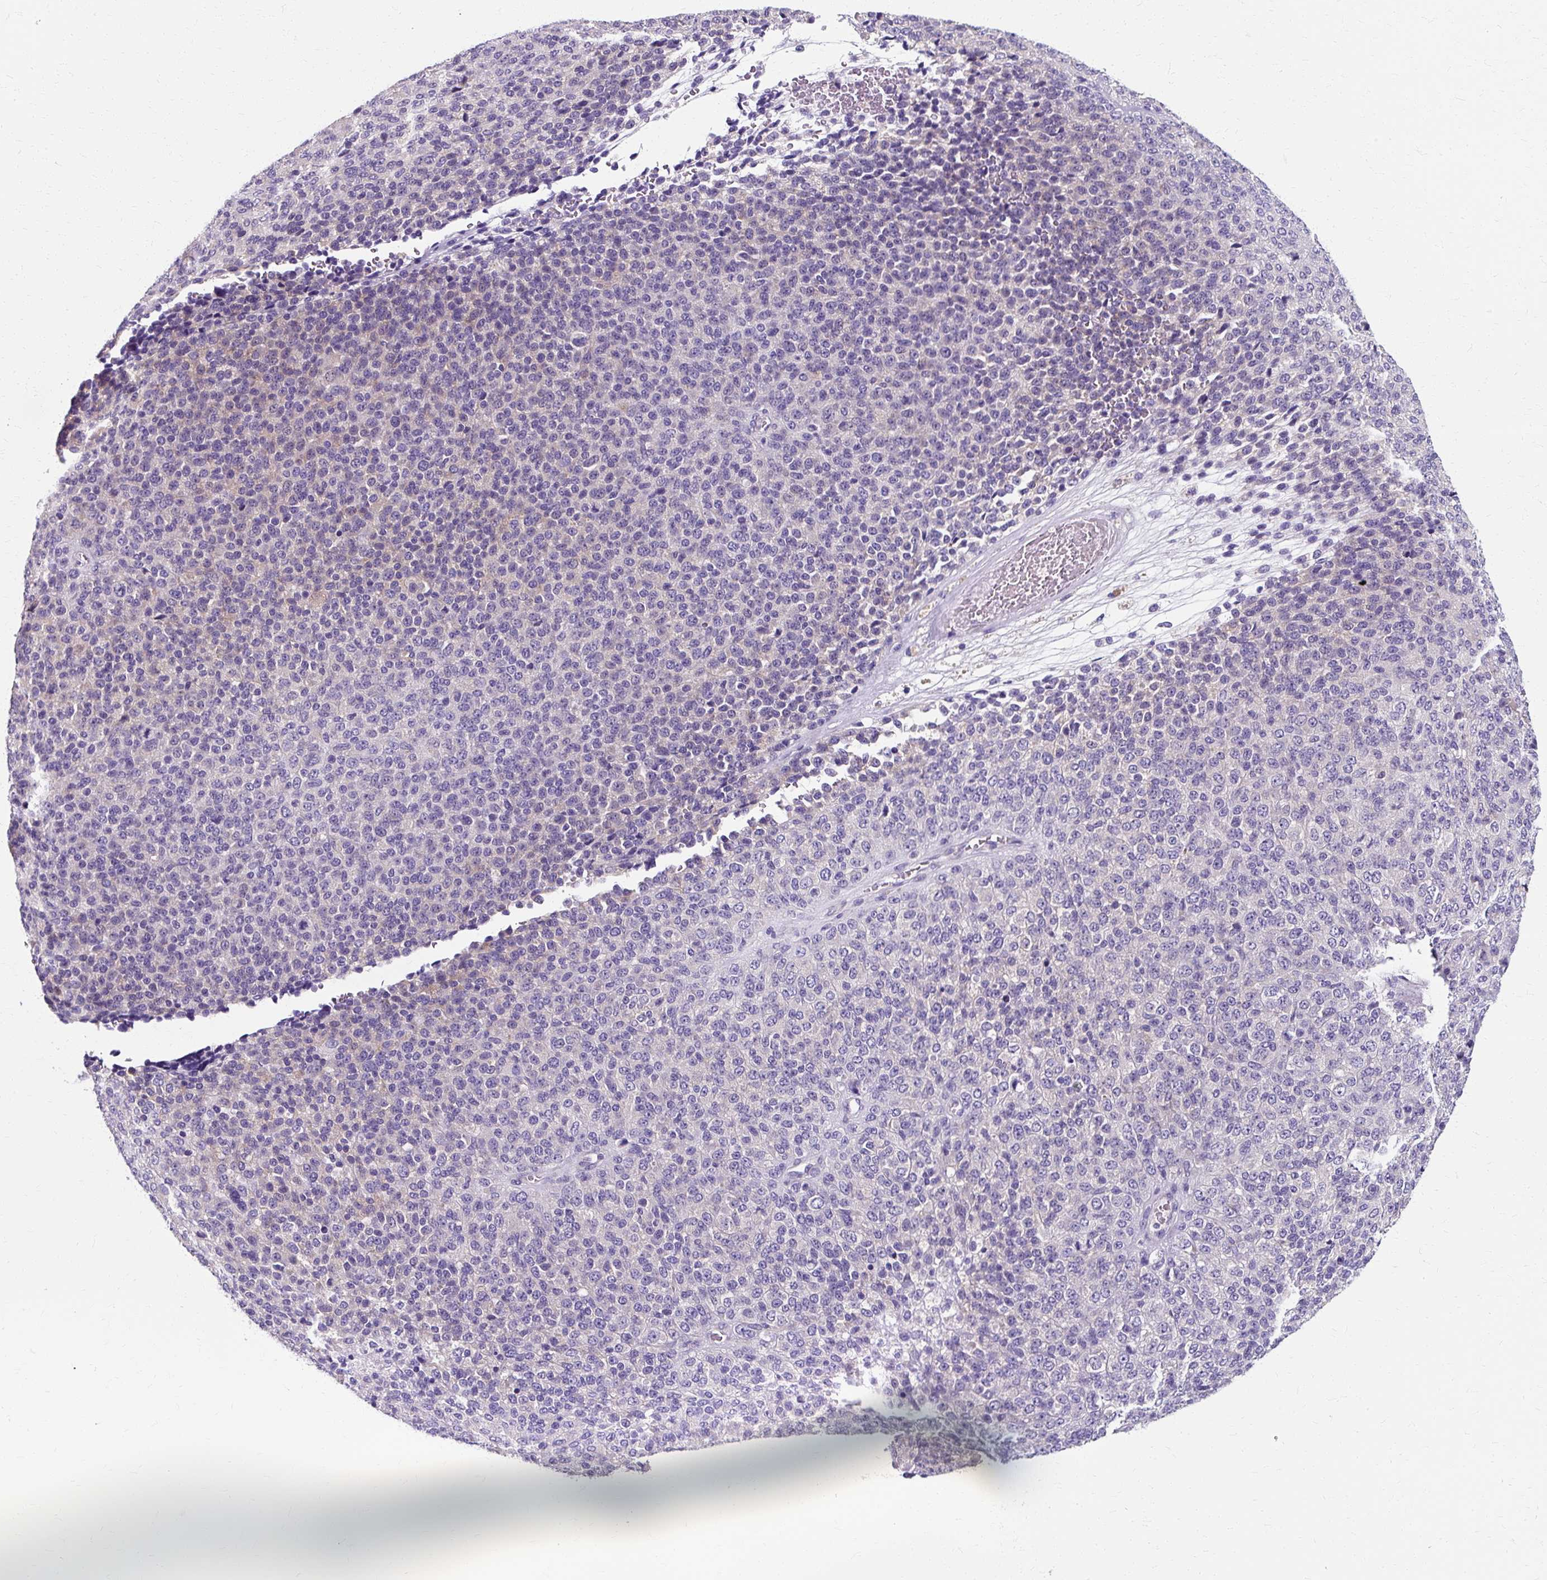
{"staining": {"intensity": "weak", "quantity": "<25%", "location": "cytoplasmic/membranous"}, "tissue": "melanoma", "cell_type": "Tumor cells", "image_type": "cancer", "snomed": [{"axis": "morphology", "description": "Malignant melanoma, Metastatic site"}, {"axis": "topography", "description": "Brain"}], "caption": "Protein analysis of malignant melanoma (metastatic site) shows no significant positivity in tumor cells. (DAB (3,3'-diaminobenzidine) immunohistochemistry (IHC), high magnification).", "gene": "ZNF555", "patient": {"sex": "female", "age": 56}}